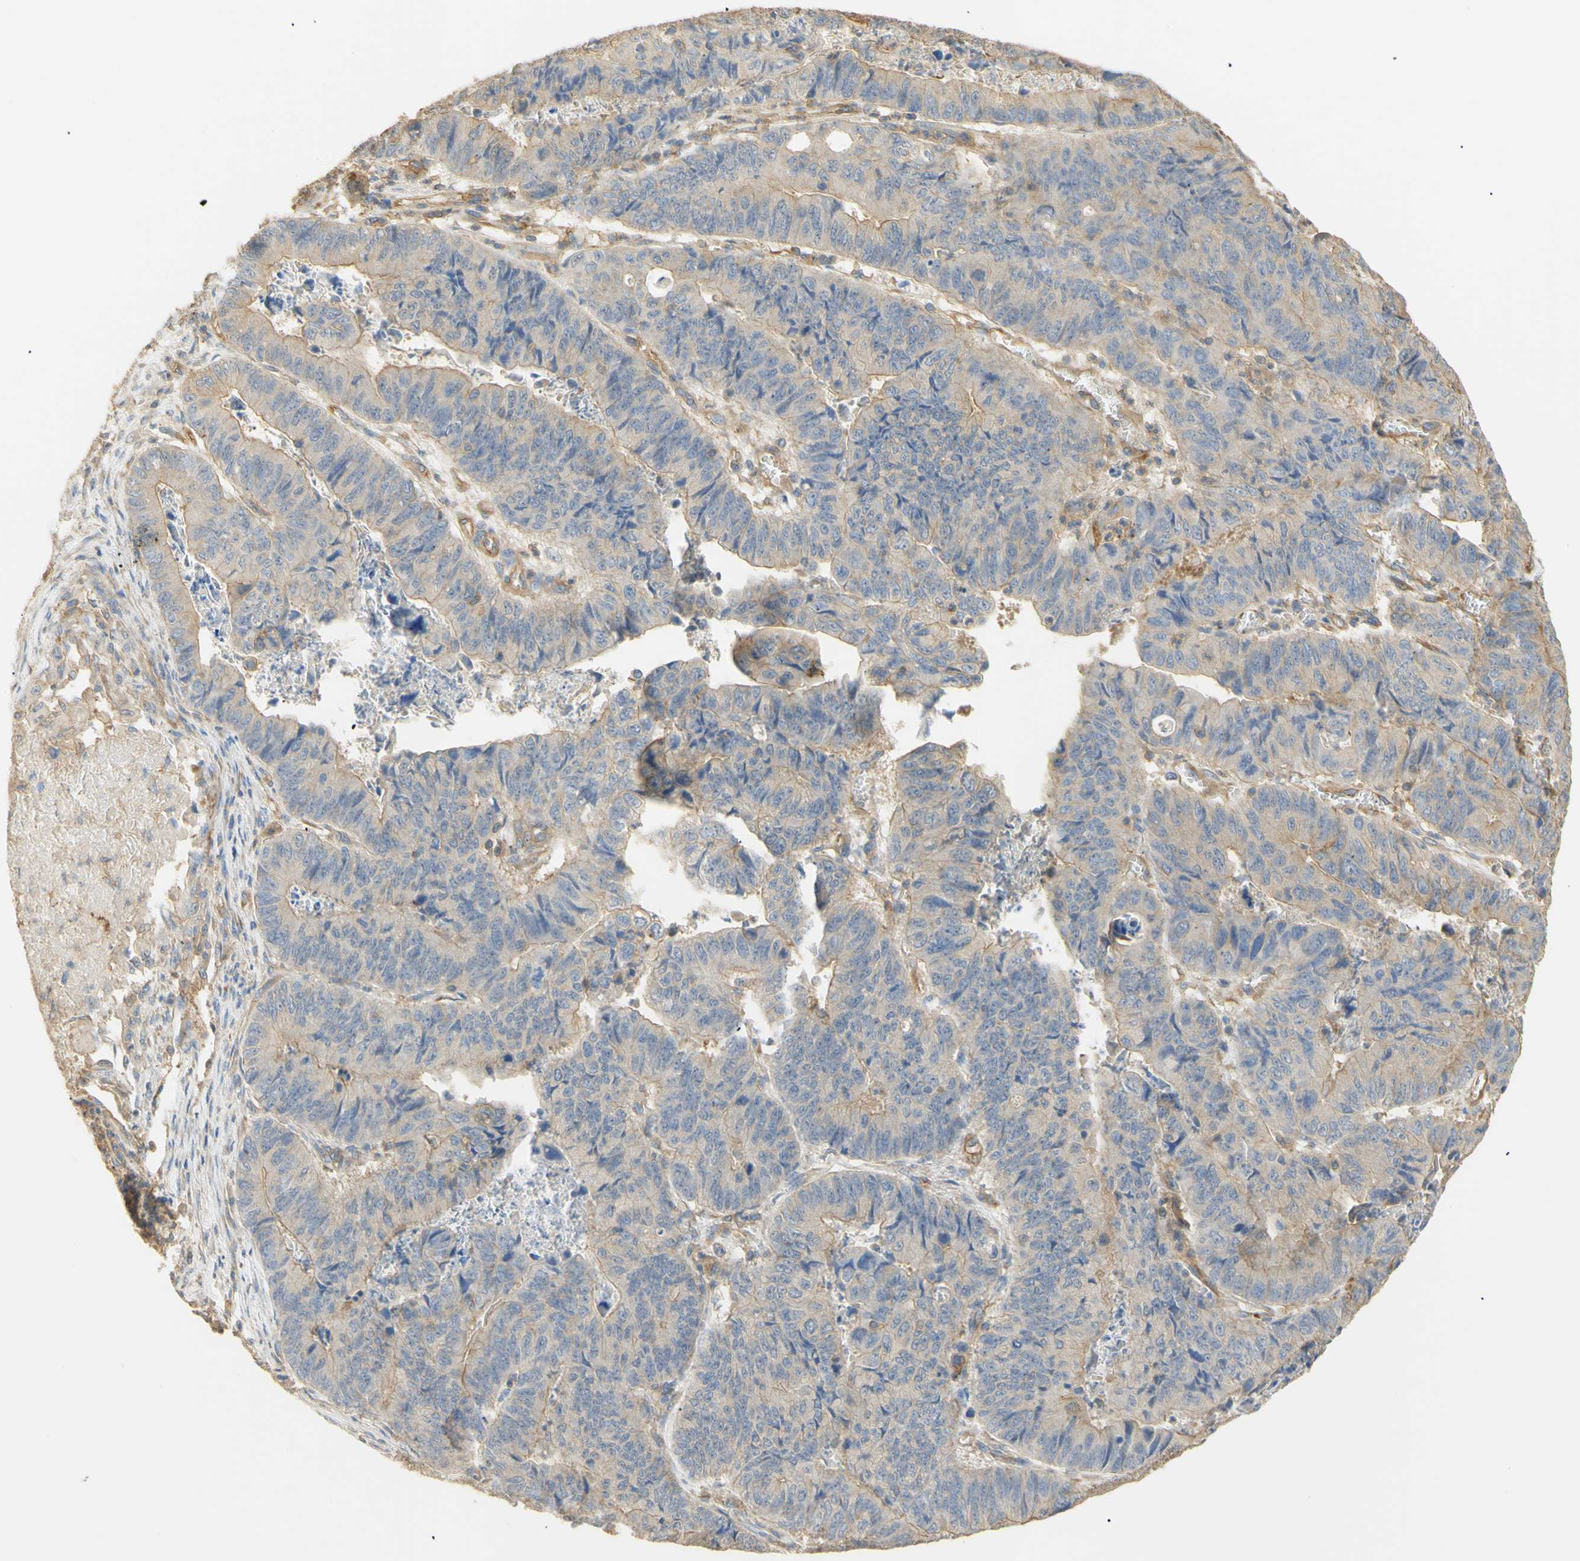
{"staining": {"intensity": "weak", "quantity": "<25%", "location": "cytoplasmic/membranous"}, "tissue": "stomach cancer", "cell_type": "Tumor cells", "image_type": "cancer", "snomed": [{"axis": "morphology", "description": "Adenocarcinoma, NOS"}, {"axis": "topography", "description": "Stomach, lower"}], "caption": "The immunohistochemistry (IHC) micrograph has no significant positivity in tumor cells of stomach cancer (adenocarcinoma) tissue.", "gene": "KCNE4", "patient": {"sex": "male", "age": 77}}